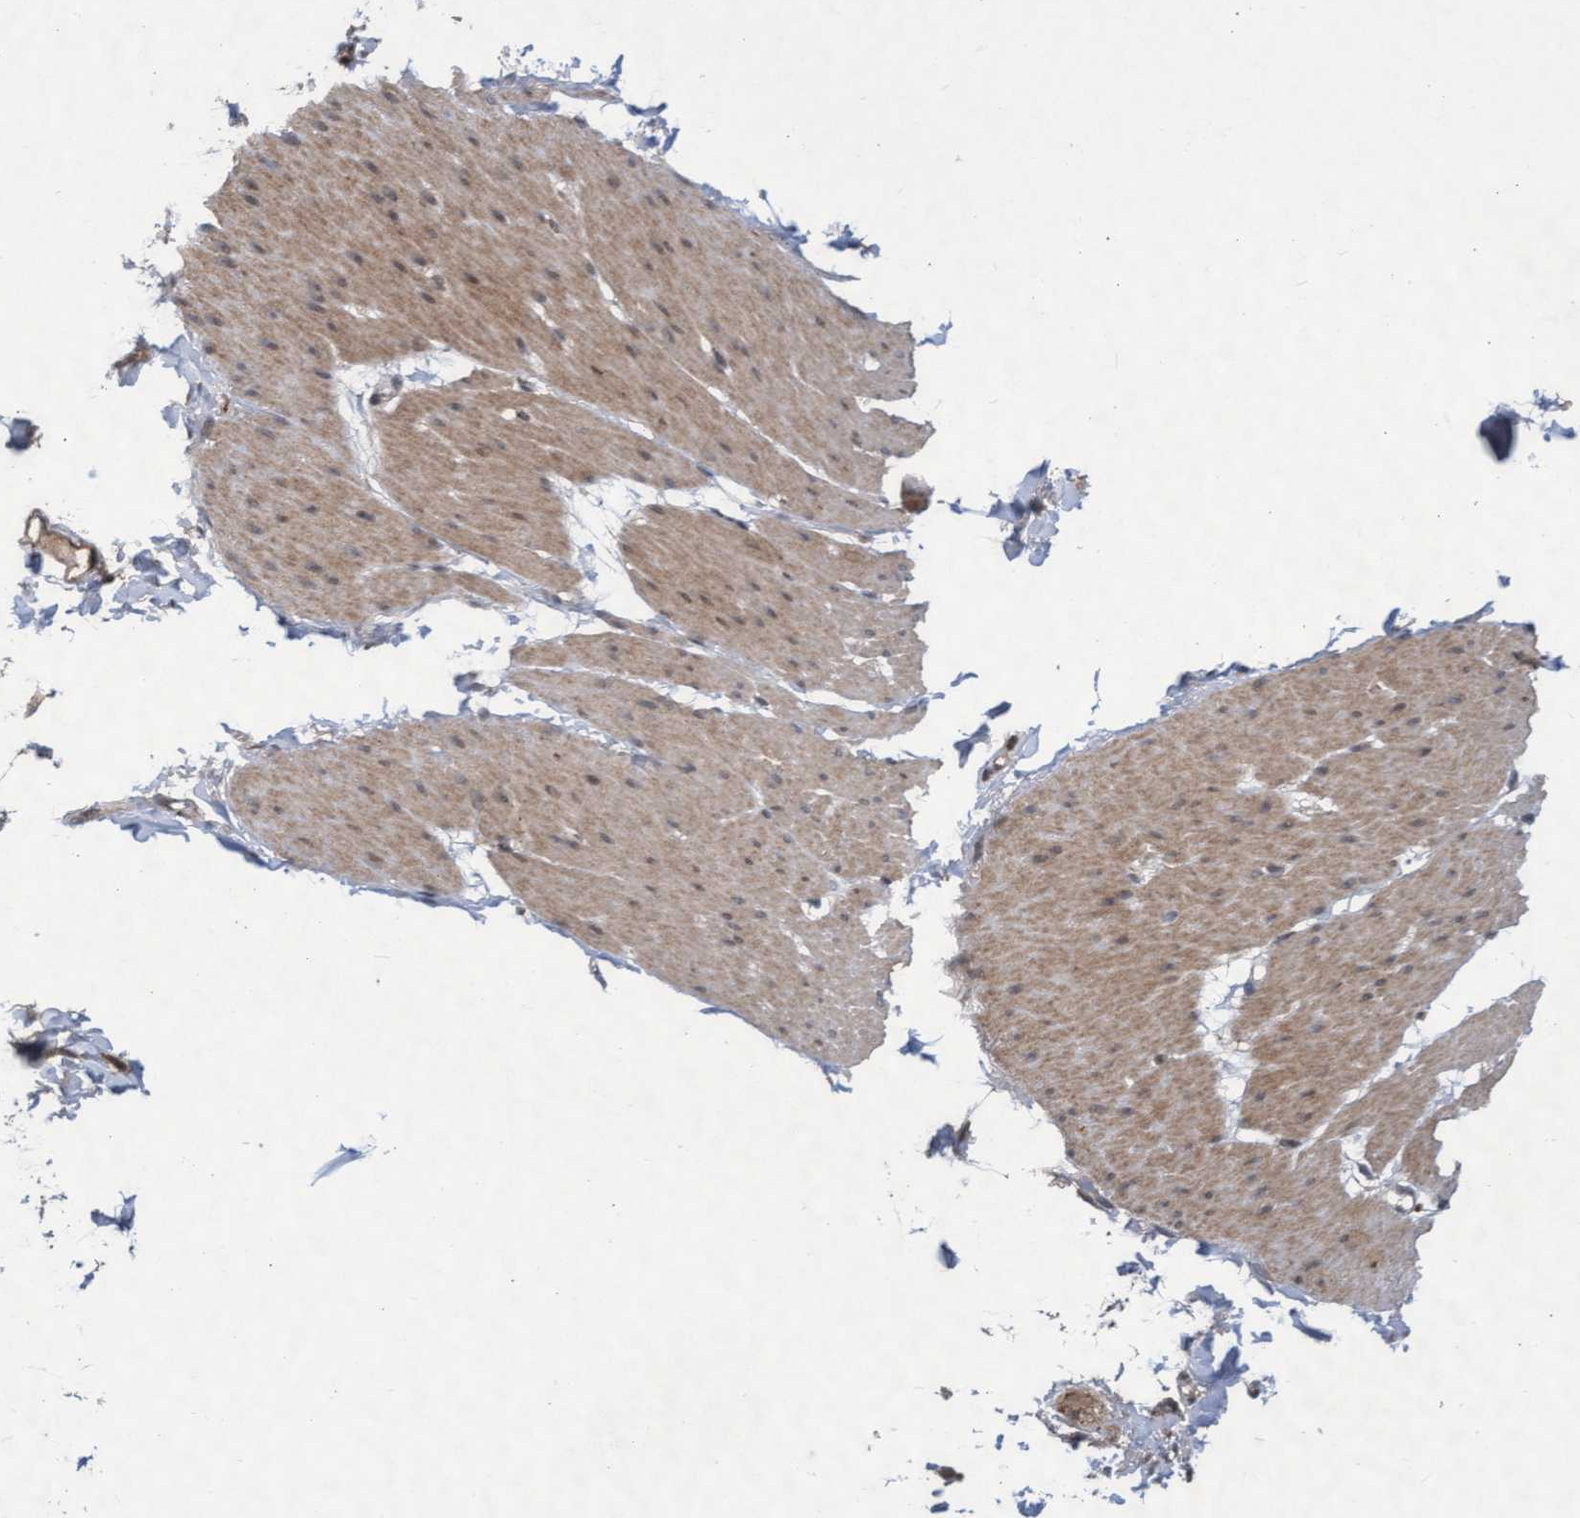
{"staining": {"intensity": "moderate", "quantity": ">75%", "location": "cytoplasmic/membranous"}, "tissue": "smooth muscle", "cell_type": "Smooth muscle cells", "image_type": "normal", "snomed": [{"axis": "morphology", "description": "Normal tissue, NOS"}, {"axis": "topography", "description": "Smooth muscle"}, {"axis": "topography", "description": "Colon"}], "caption": "The histopathology image exhibits staining of normal smooth muscle, revealing moderate cytoplasmic/membranous protein positivity (brown color) within smooth muscle cells. The protein of interest is stained brown, and the nuclei are stained in blue (DAB (3,3'-diaminobenzidine) IHC with brightfield microscopy, high magnification).", "gene": "KCNC2", "patient": {"sex": "male", "age": 67}}